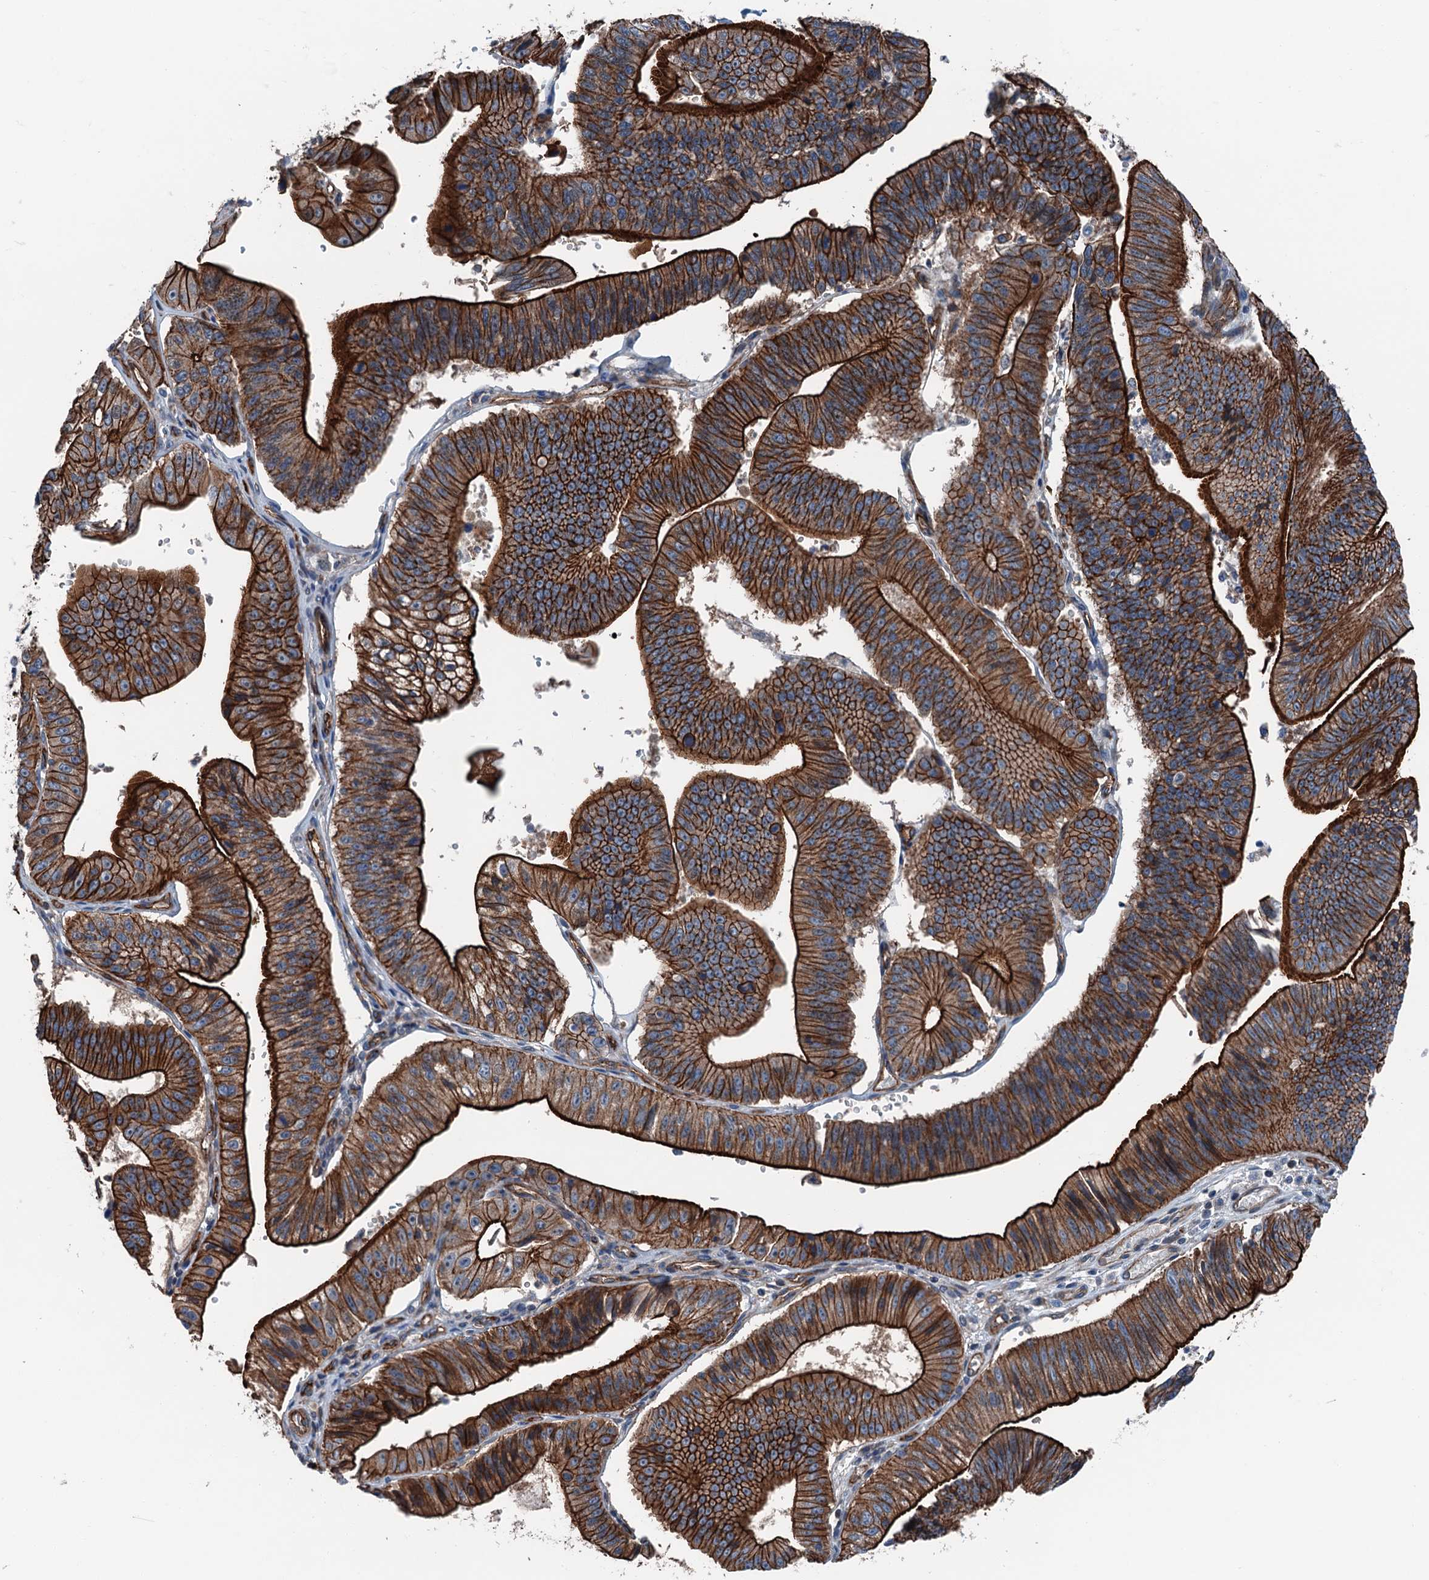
{"staining": {"intensity": "strong", "quantity": ">75%", "location": "cytoplasmic/membranous"}, "tissue": "stomach cancer", "cell_type": "Tumor cells", "image_type": "cancer", "snomed": [{"axis": "morphology", "description": "Adenocarcinoma, NOS"}, {"axis": "topography", "description": "Stomach"}], "caption": "Immunohistochemistry (IHC) staining of adenocarcinoma (stomach), which displays high levels of strong cytoplasmic/membranous expression in about >75% of tumor cells indicating strong cytoplasmic/membranous protein staining. The staining was performed using DAB (3,3'-diaminobenzidine) (brown) for protein detection and nuclei were counterstained in hematoxylin (blue).", "gene": "NMRAL1", "patient": {"sex": "male", "age": 59}}